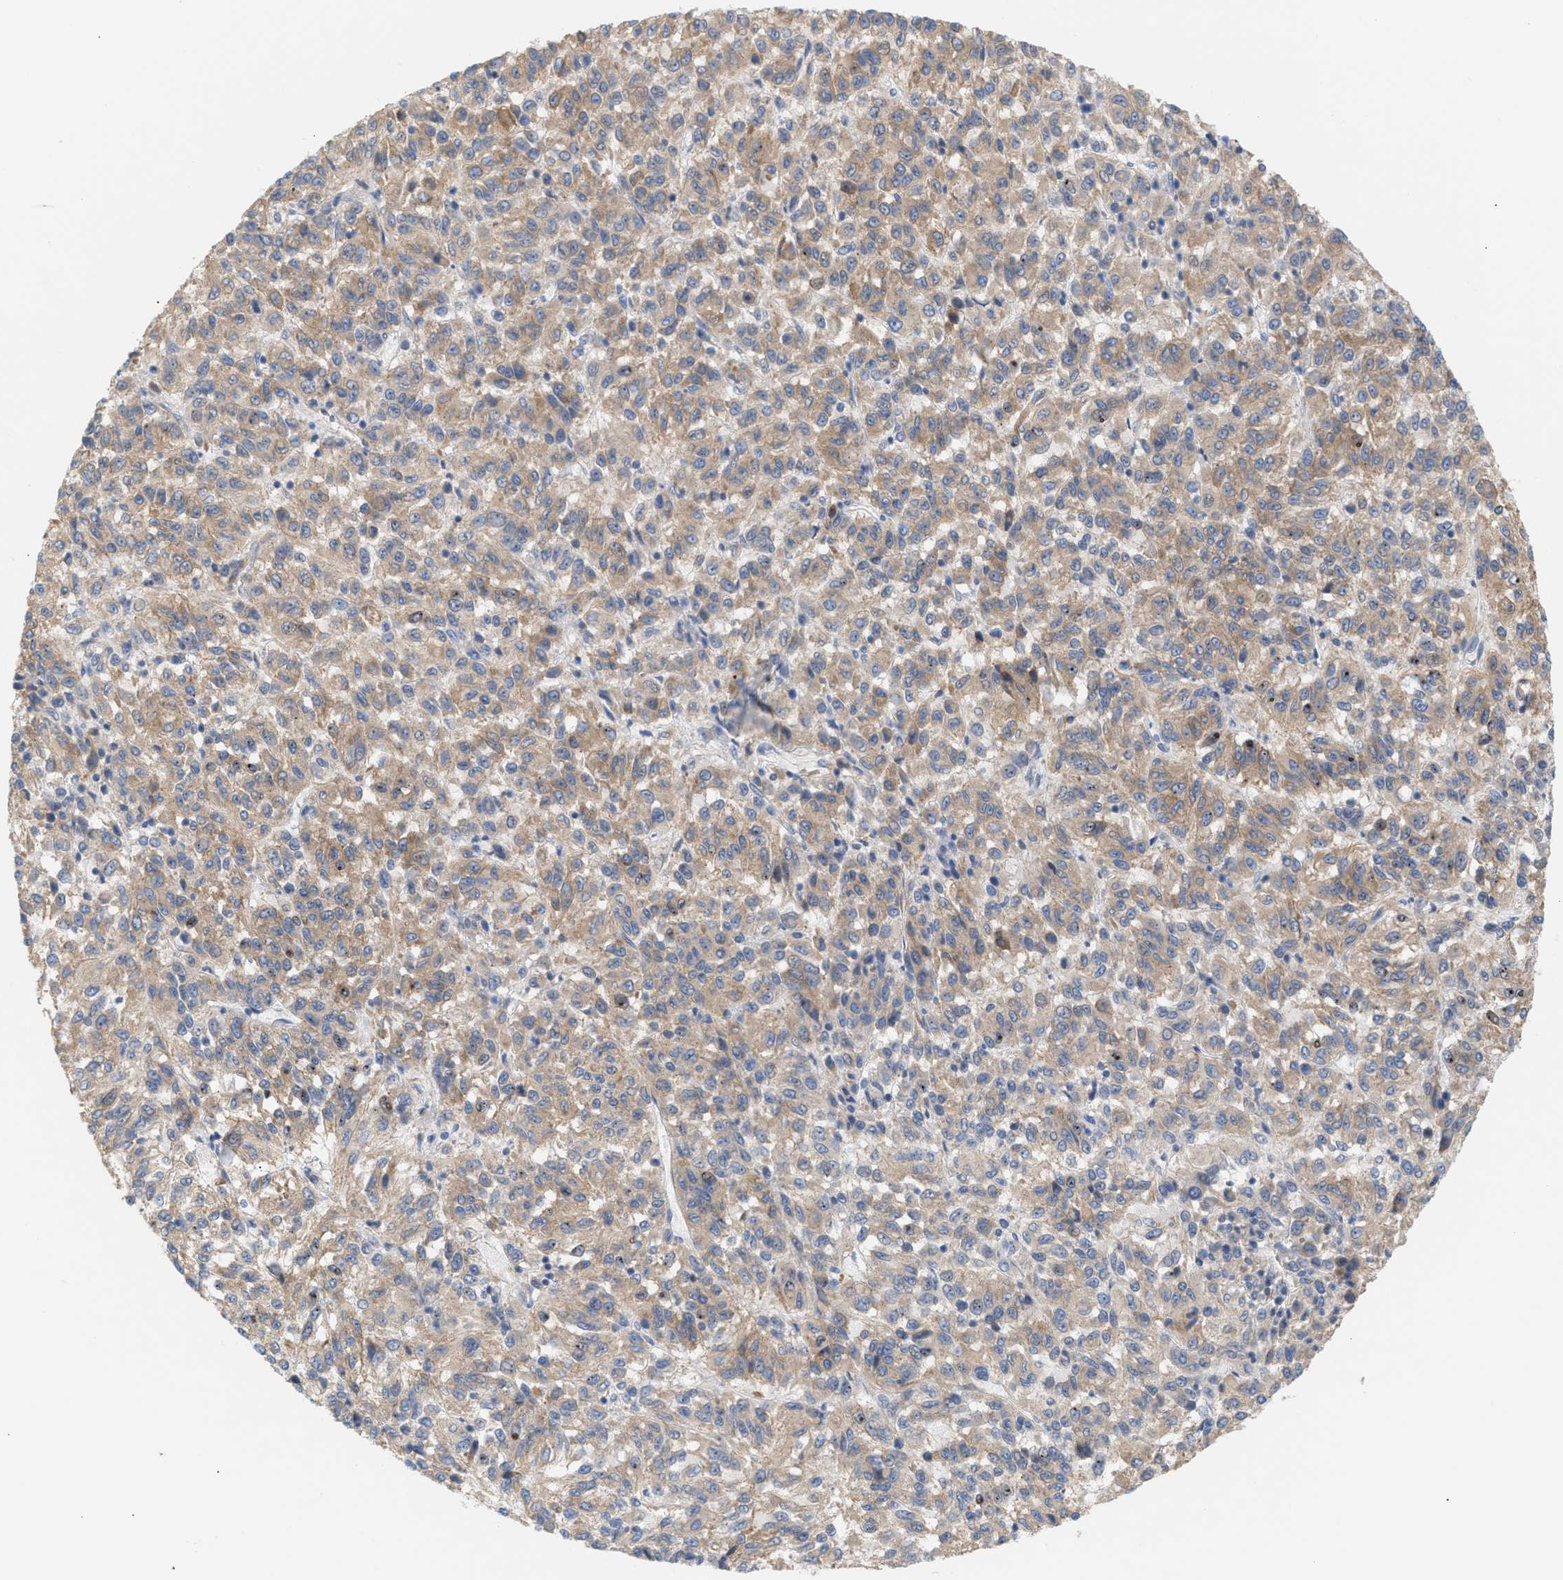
{"staining": {"intensity": "weak", "quantity": ">75%", "location": "cytoplasmic/membranous"}, "tissue": "melanoma", "cell_type": "Tumor cells", "image_type": "cancer", "snomed": [{"axis": "morphology", "description": "Malignant melanoma, Metastatic site"}, {"axis": "topography", "description": "Lung"}], "caption": "A histopathology image of human melanoma stained for a protein exhibits weak cytoplasmic/membranous brown staining in tumor cells. (brown staining indicates protein expression, while blue staining denotes nuclei).", "gene": "LRCH1", "patient": {"sex": "male", "age": 64}}